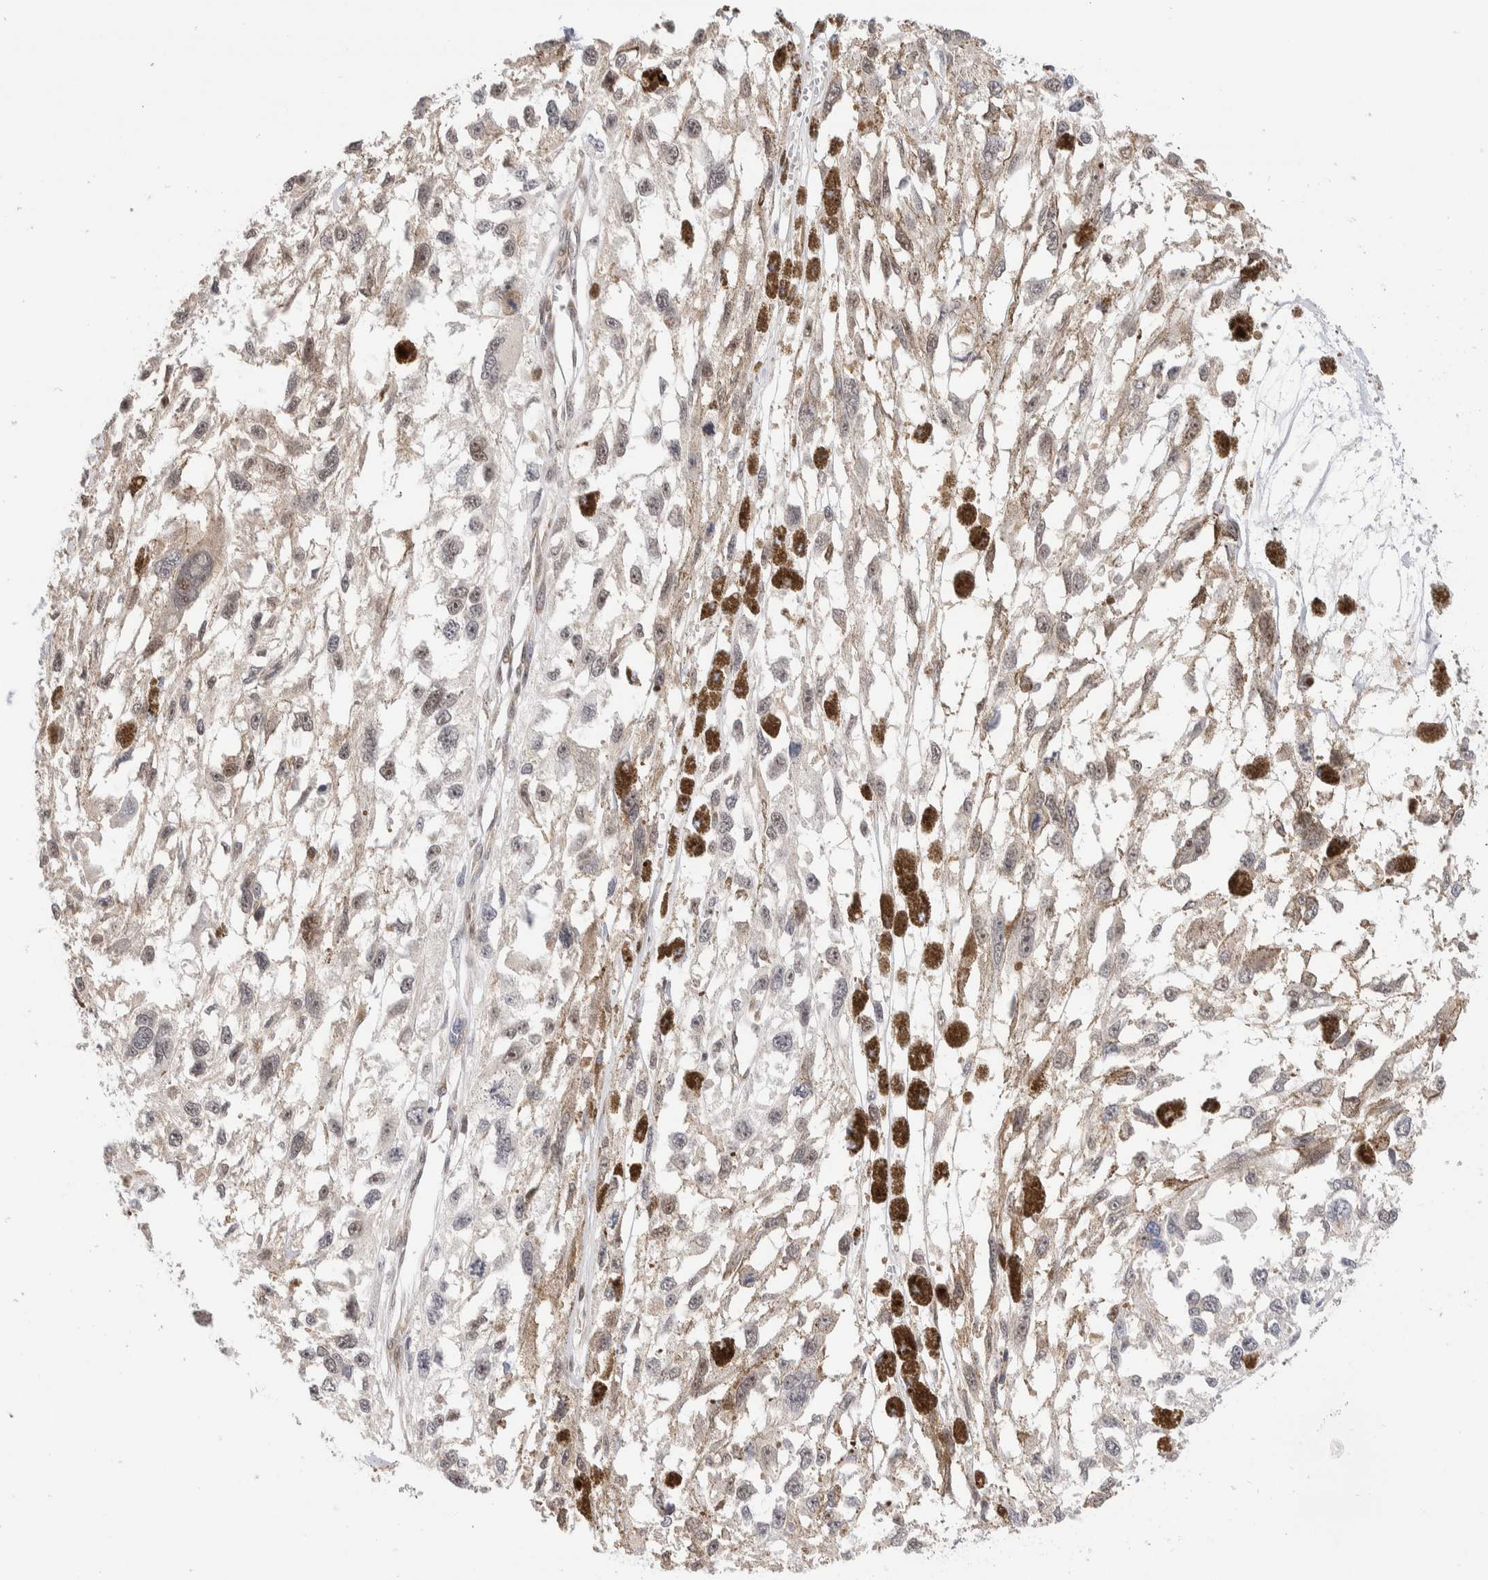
{"staining": {"intensity": "negative", "quantity": "none", "location": "none"}, "tissue": "melanoma", "cell_type": "Tumor cells", "image_type": "cancer", "snomed": [{"axis": "morphology", "description": "Malignant melanoma, Metastatic site"}, {"axis": "topography", "description": "Lymph node"}], "caption": "The photomicrograph reveals no staining of tumor cells in malignant melanoma (metastatic site). (DAB immunohistochemistry with hematoxylin counter stain).", "gene": "NSMAF", "patient": {"sex": "male", "age": 59}}